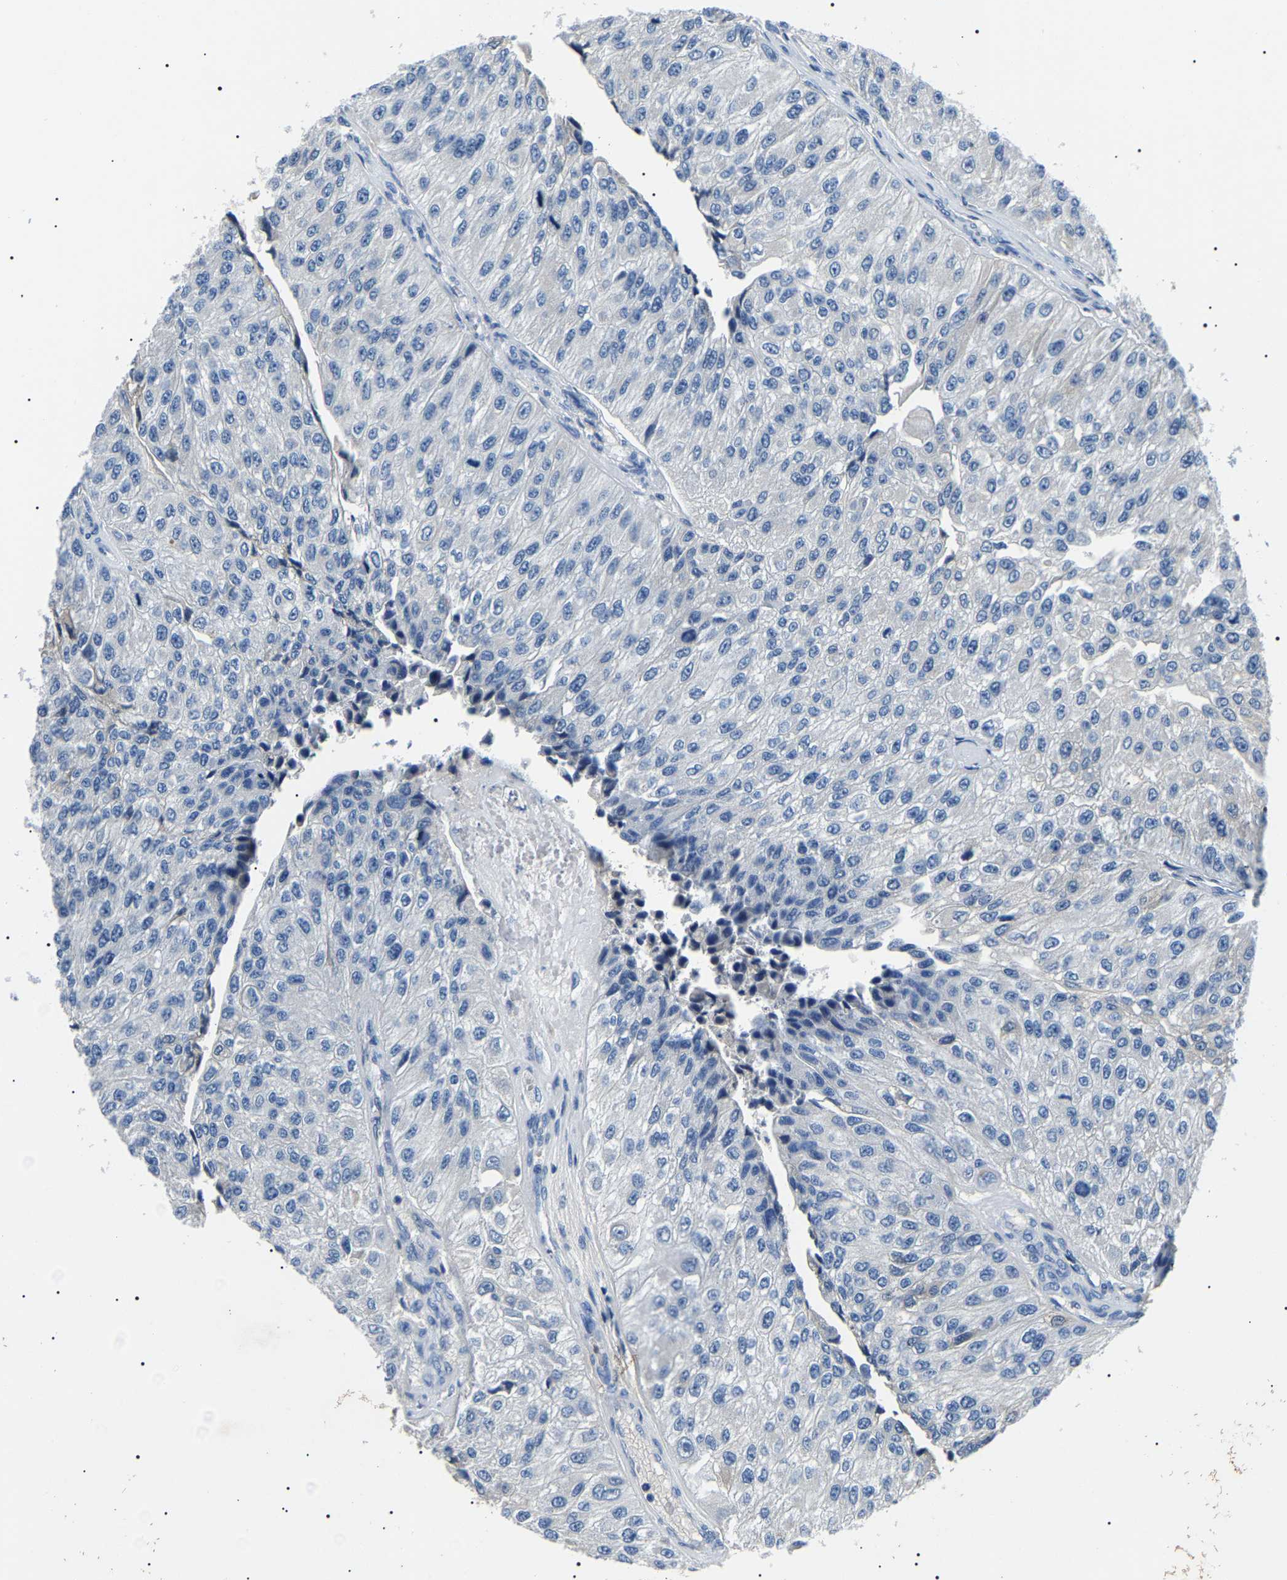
{"staining": {"intensity": "negative", "quantity": "none", "location": "none"}, "tissue": "urothelial cancer", "cell_type": "Tumor cells", "image_type": "cancer", "snomed": [{"axis": "morphology", "description": "Urothelial carcinoma, High grade"}, {"axis": "topography", "description": "Kidney"}, {"axis": "topography", "description": "Urinary bladder"}], "caption": "The photomicrograph exhibits no significant staining in tumor cells of high-grade urothelial carcinoma. (Stains: DAB immunohistochemistry with hematoxylin counter stain, Microscopy: brightfield microscopy at high magnification).", "gene": "KLK15", "patient": {"sex": "male", "age": 77}}